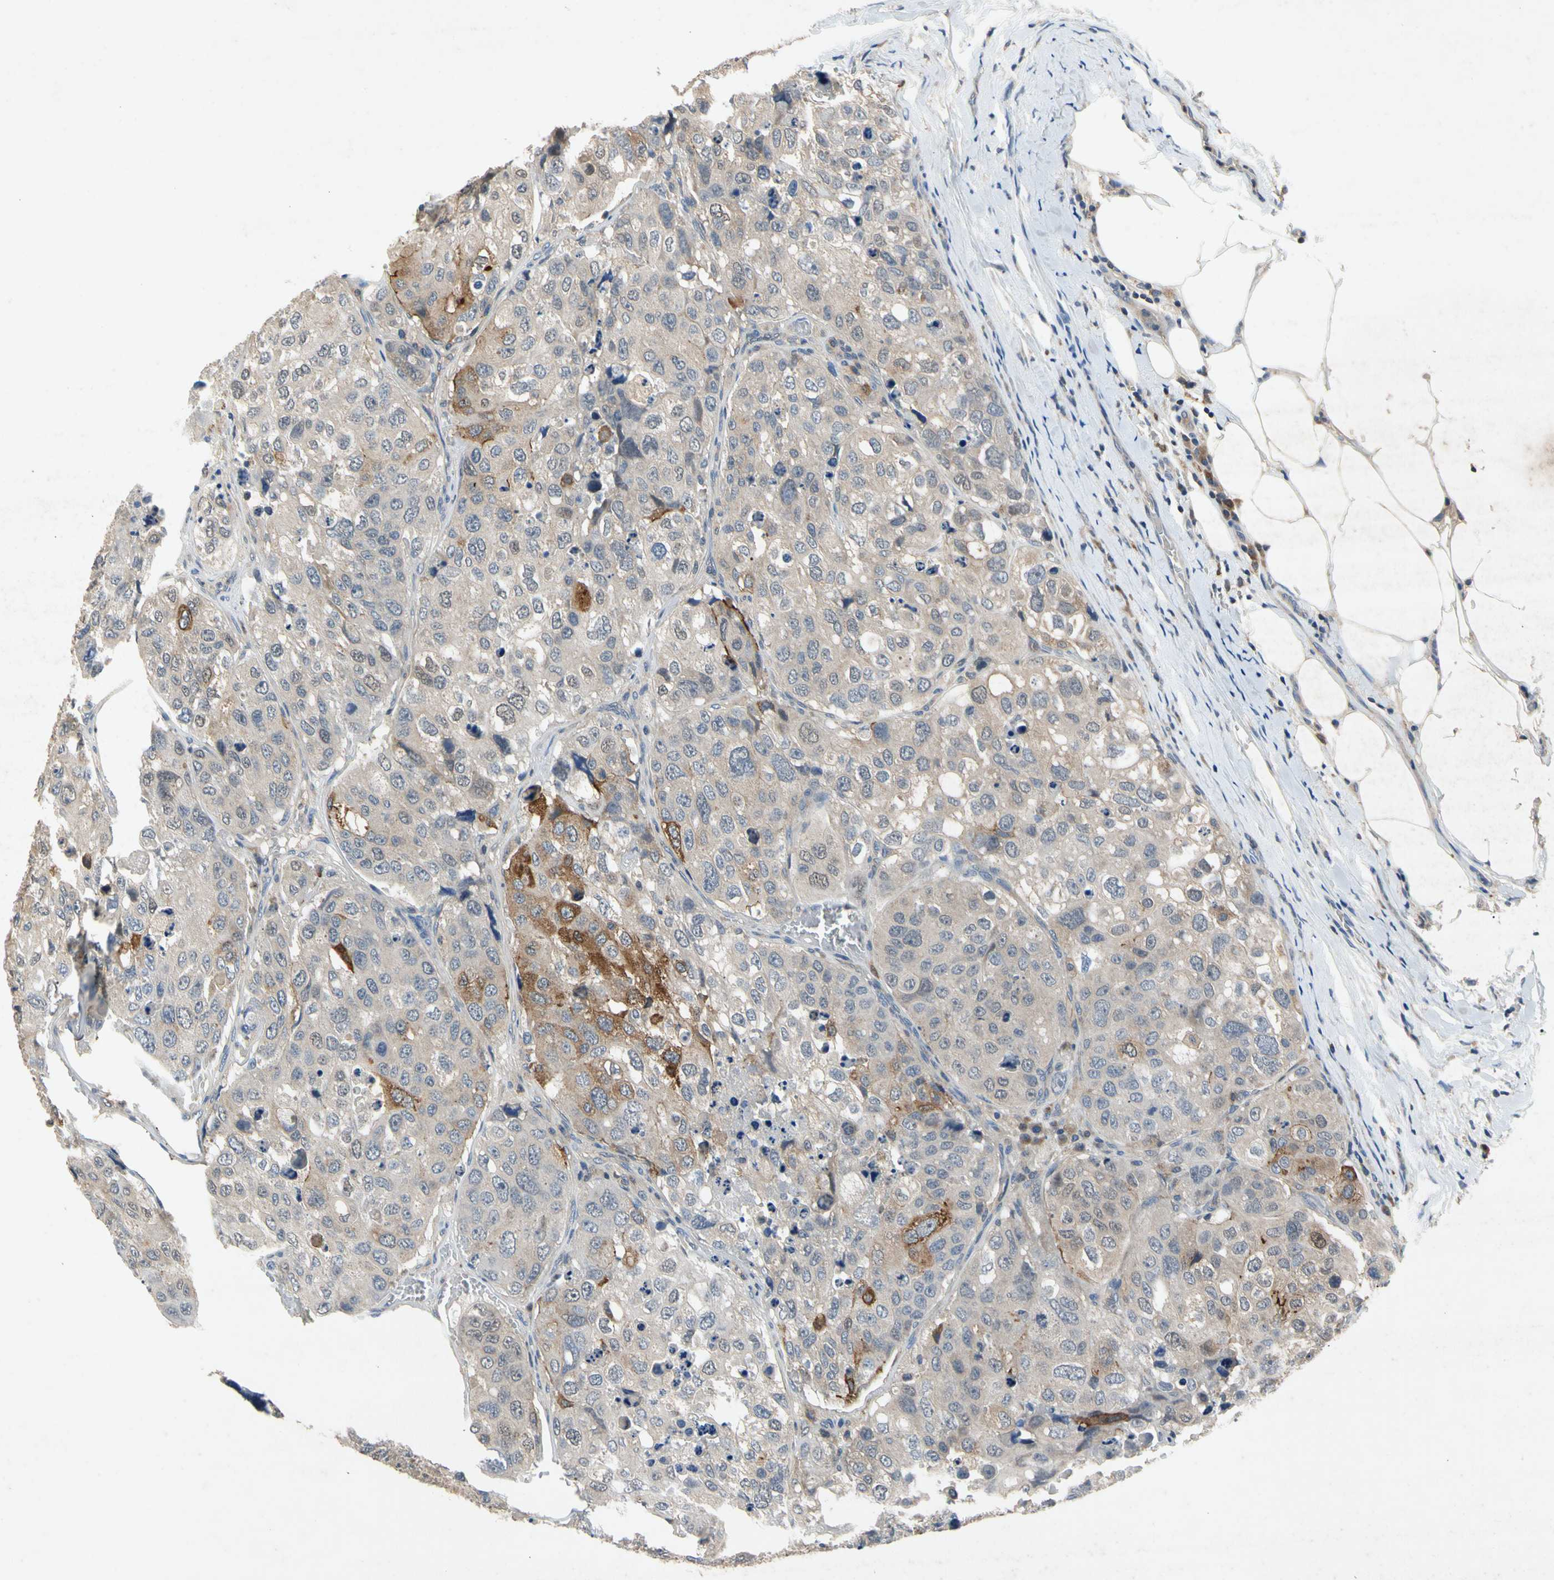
{"staining": {"intensity": "weak", "quantity": "25%-75%", "location": "cytoplasmic/membranous"}, "tissue": "urothelial cancer", "cell_type": "Tumor cells", "image_type": "cancer", "snomed": [{"axis": "morphology", "description": "Urothelial carcinoma, High grade"}, {"axis": "topography", "description": "Lymph node"}, {"axis": "topography", "description": "Urinary bladder"}], "caption": "Immunohistochemistry (DAB (3,3'-diaminobenzidine)) staining of high-grade urothelial carcinoma displays weak cytoplasmic/membranous protein positivity in about 25%-75% of tumor cells. (IHC, brightfield microscopy, high magnification).", "gene": "RPS6KA1", "patient": {"sex": "male", "age": 51}}